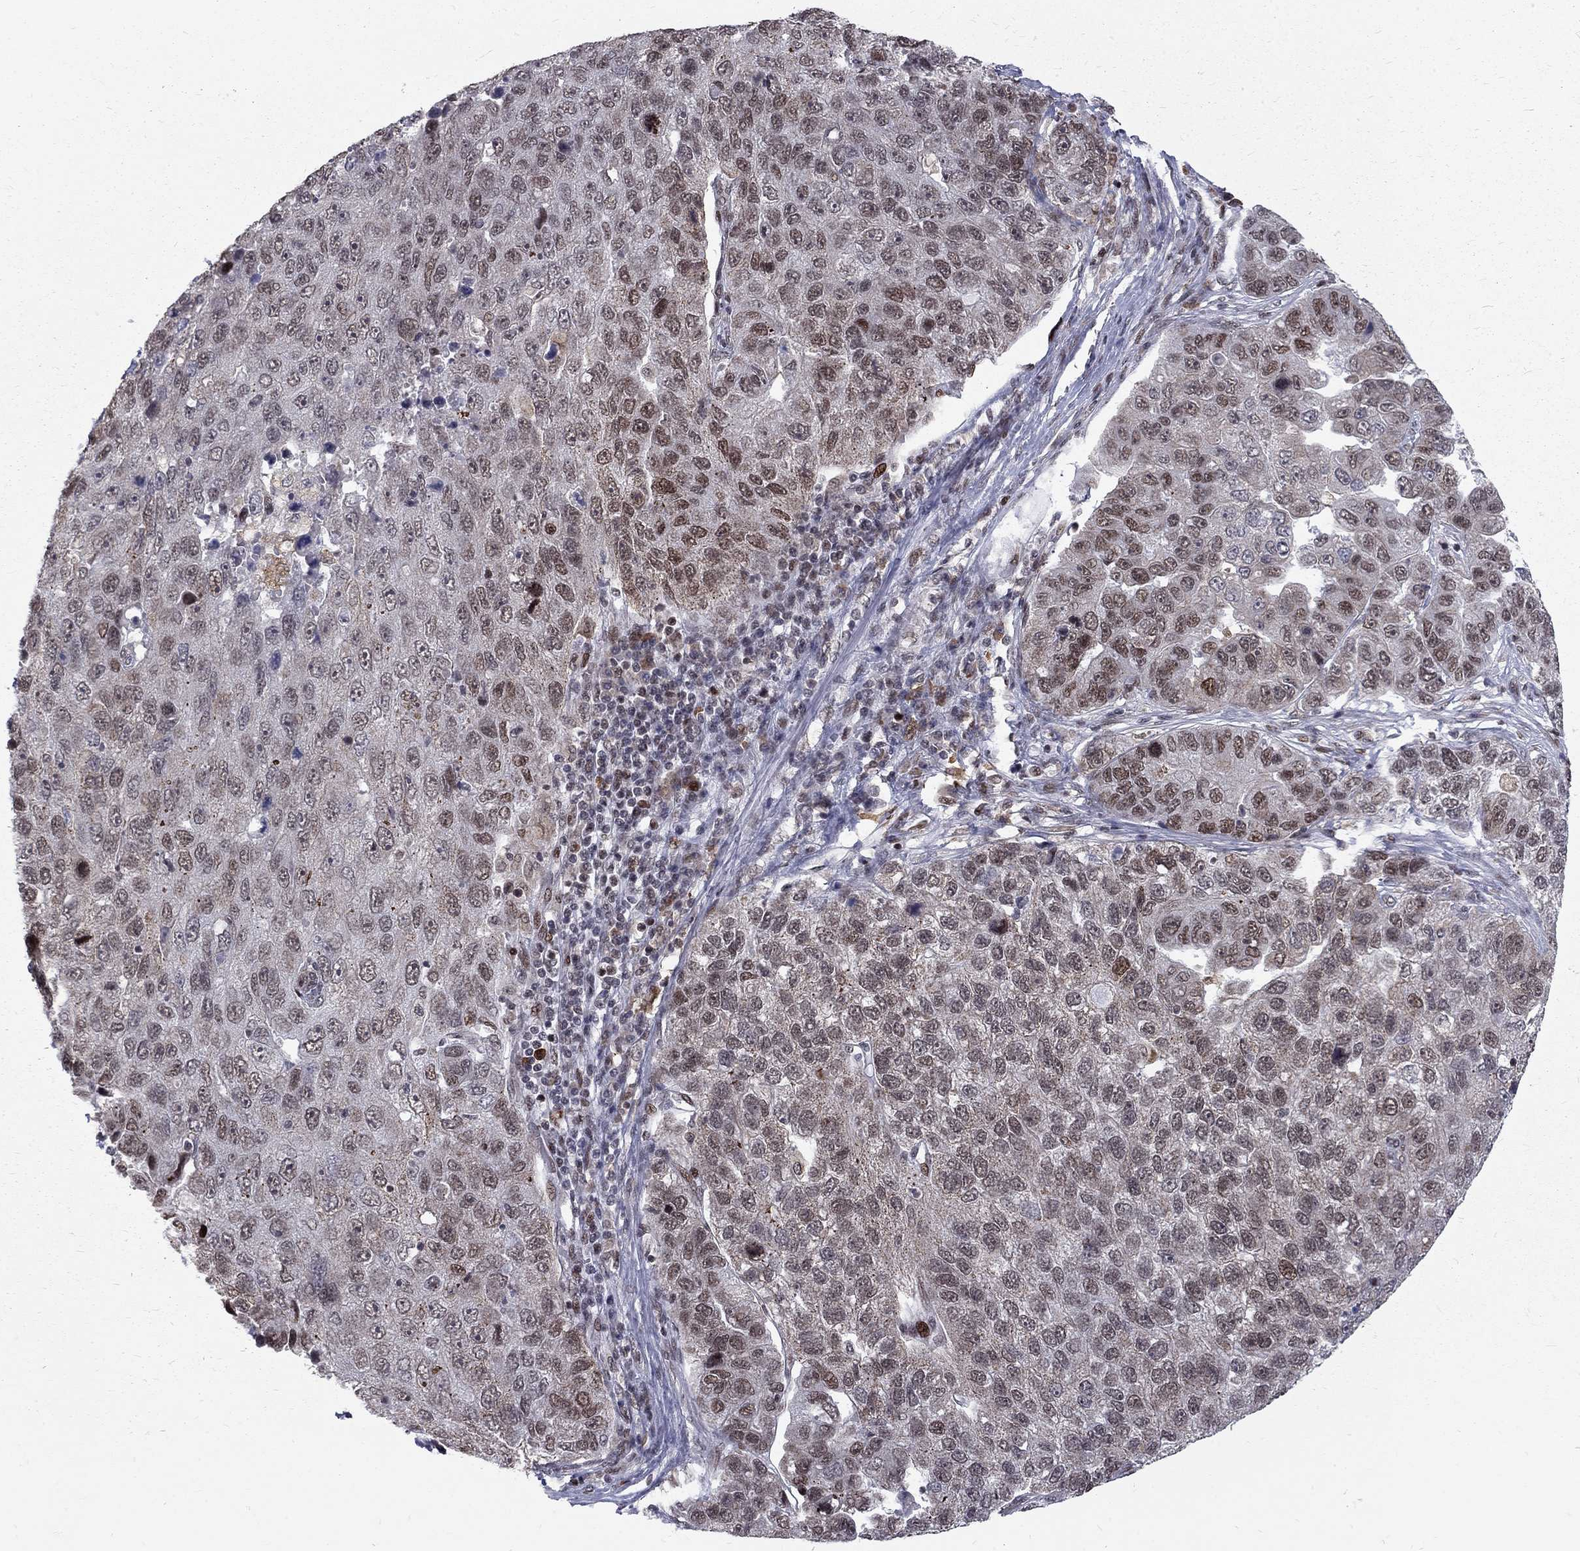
{"staining": {"intensity": "moderate", "quantity": "<25%", "location": "cytoplasmic/membranous,nuclear"}, "tissue": "pancreatic cancer", "cell_type": "Tumor cells", "image_type": "cancer", "snomed": [{"axis": "morphology", "description": "Adenocarcinoma, NOS"}, {"axis": "topography", "description": "Pancreas"}], "caption": "Immunohistochemistry (IHC) photomicrograph of neoplastic tissue: human adenocarcinoma (pancreatic) stained using IHC exhibits low levels of moderate protein expression localized specifically in the cytoplasmic/membranous and nuclear of tumor cells, appearing as a cytoplasmic/membranous and nuclear brown color.", "gene": "TCEAL1", "patient": {"sex": "female", "age": 61}}